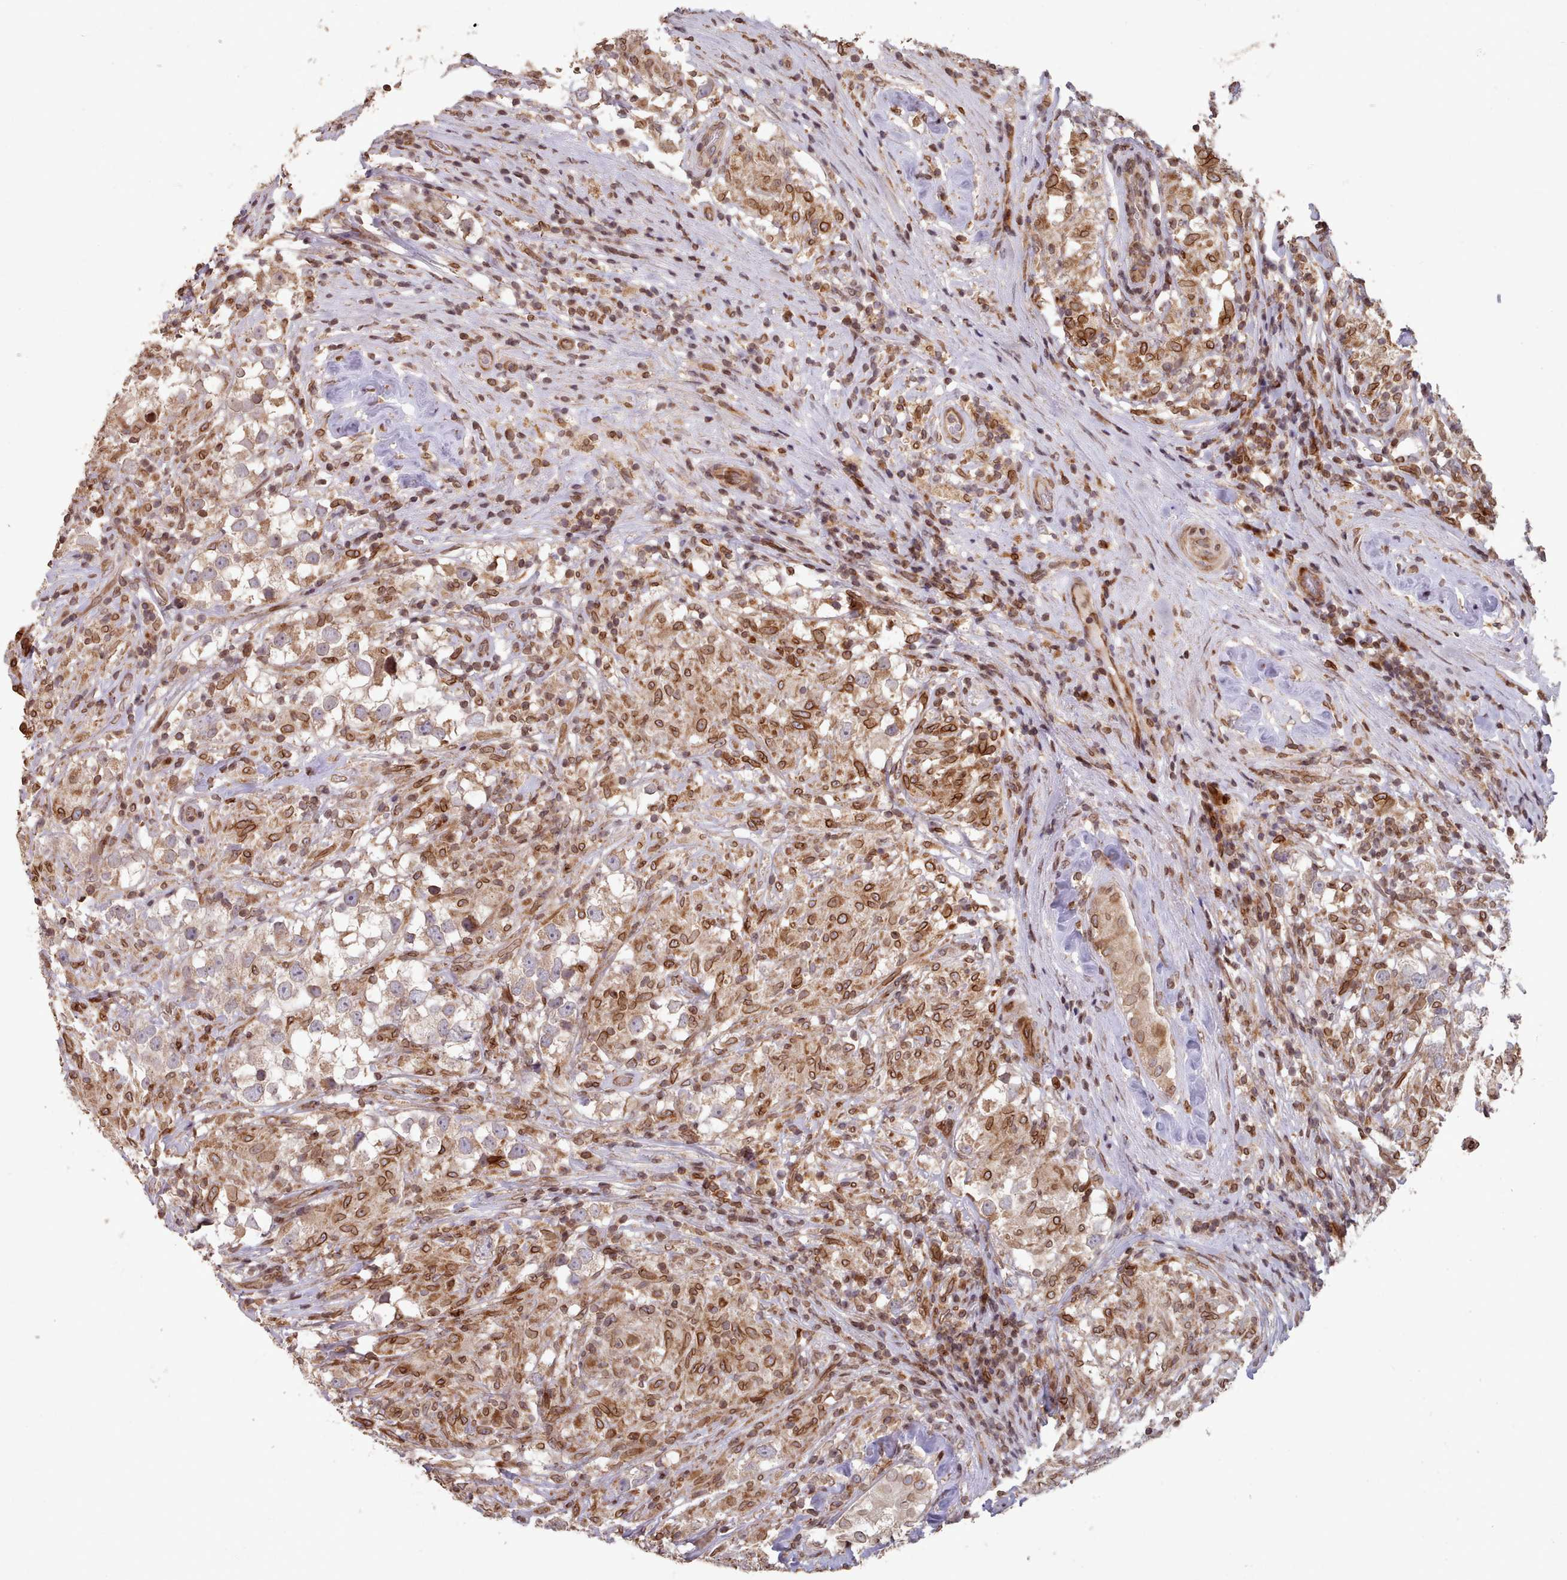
{"staining": {"intensity": "weak", "quantity": "25%-75%", "location": "cytoplasmic/membranous"}, "tissue": "testis cancer", "cell_type": "Tumor cells", "image_type": "cancer", "snomed": [{"axis": "morphology", "description": "Seminoma, NOS"}, {"axis": "topography", "description": "Testis"}], "caption": "Brown immunohistochemical staining in human testis cancer (seminoma) exhibits weak cytoplasmic/membranous staining in approximately 25%-75% of tumor cells.", "gene": "TOR1AIP1", "patient": {"sex": "male", "age": 46}}